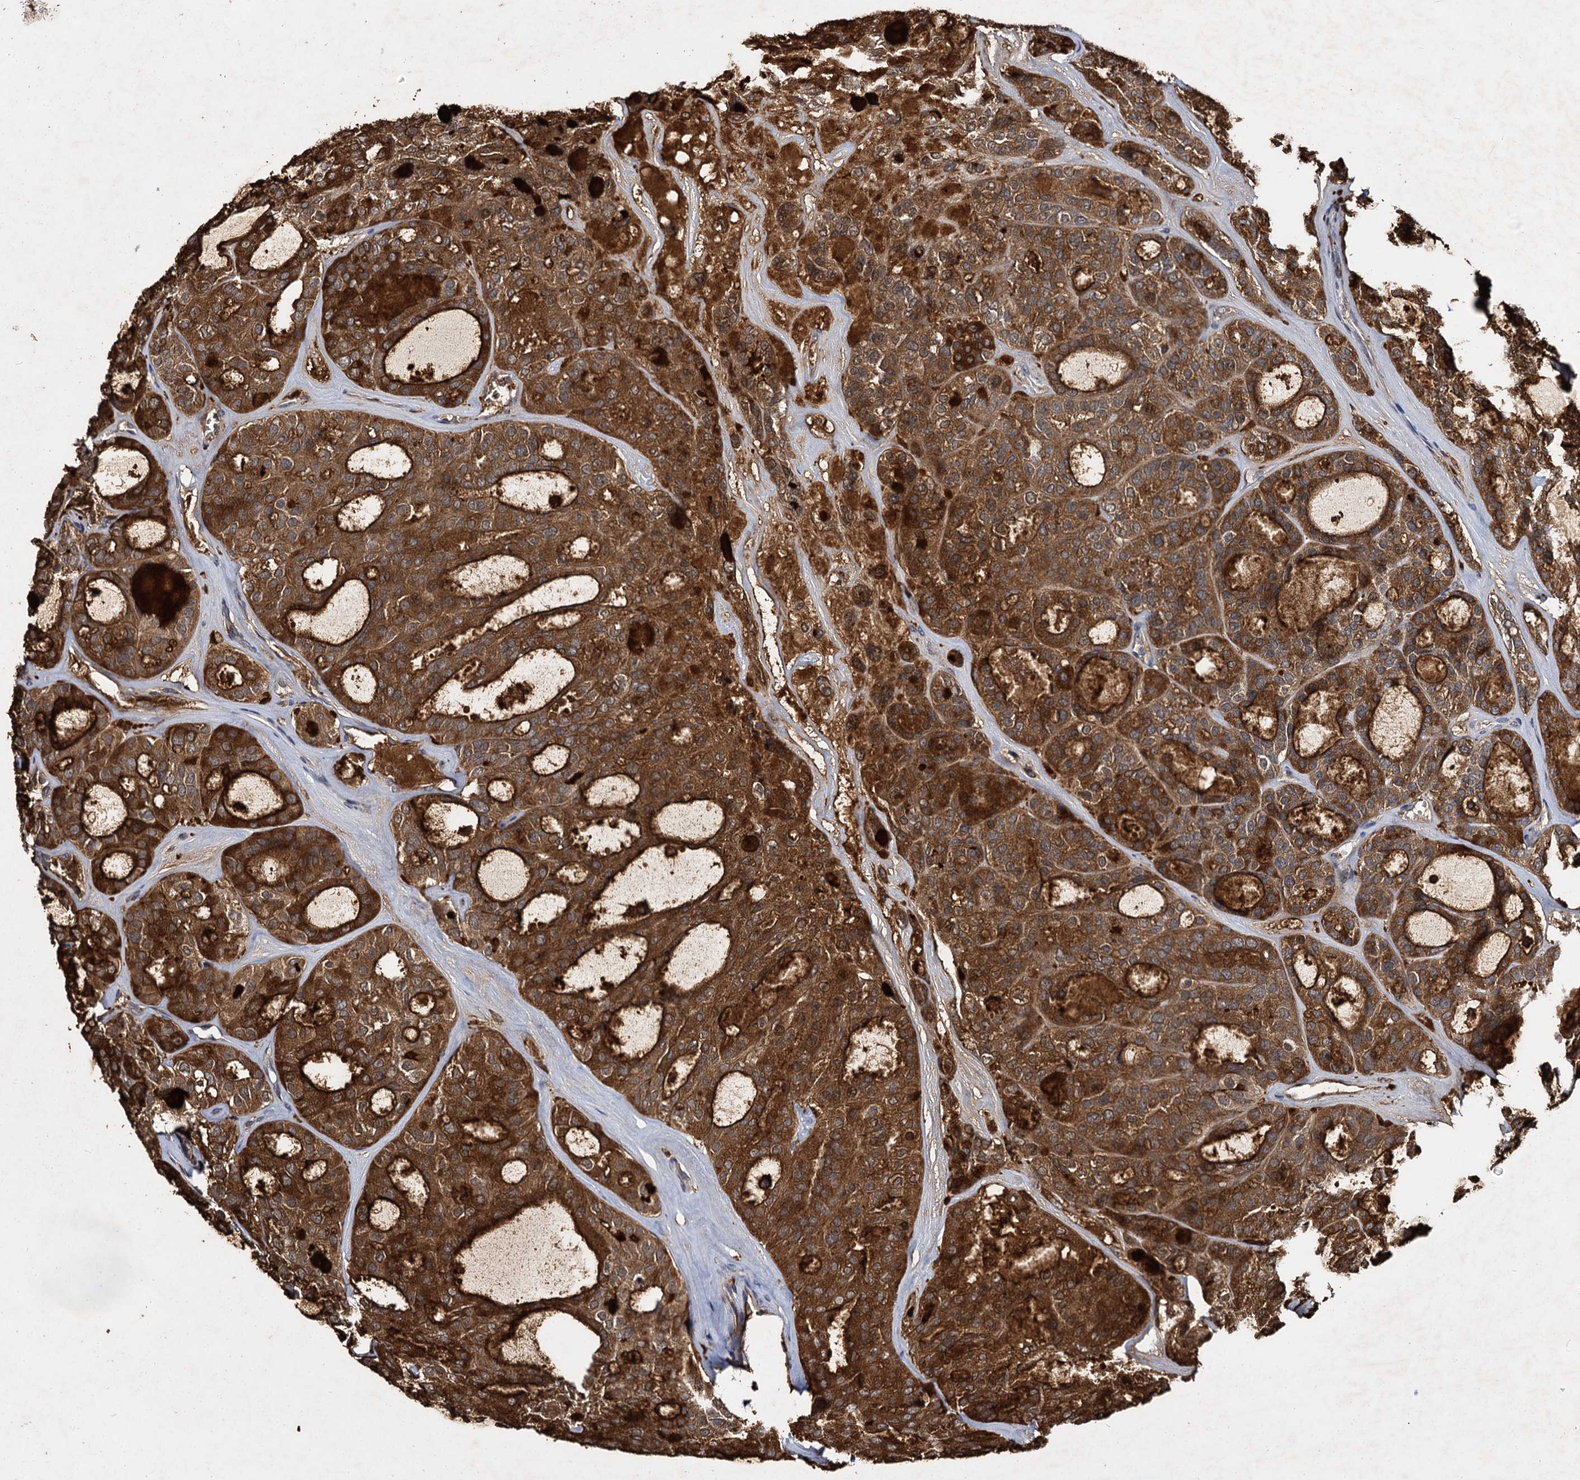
{"staining": {"intensity": "strong", "quantity": ">75%", "location": "cytoplasmic/membranous"}, "tissue": "thyroid cancer", "cell_type": "Tumor cells", "image_type": "cancer", "snomed": [{"axis": "morphology", "description": "Follicular adenoma carcinoma, NOS"}, {"axis": "topography", "description": "Thyroid gland"}], "caption": "Immunohistochemistry staining of thyroid cancer (follicular adenoma carcinoma), which displays high levels of strong cytoplasmic/membranous expression in approximately >75% of tumor cells indicating strong cytoplasmic/membranous protein expression. The staining was performed using DAB (3,3'-diaminobenzidine) (brown) for protein detection and nuclei were counterstained in hematoxylin (blue).", "gene": "SLC46A3", "patient": {"sex": "male", "age": 75}}